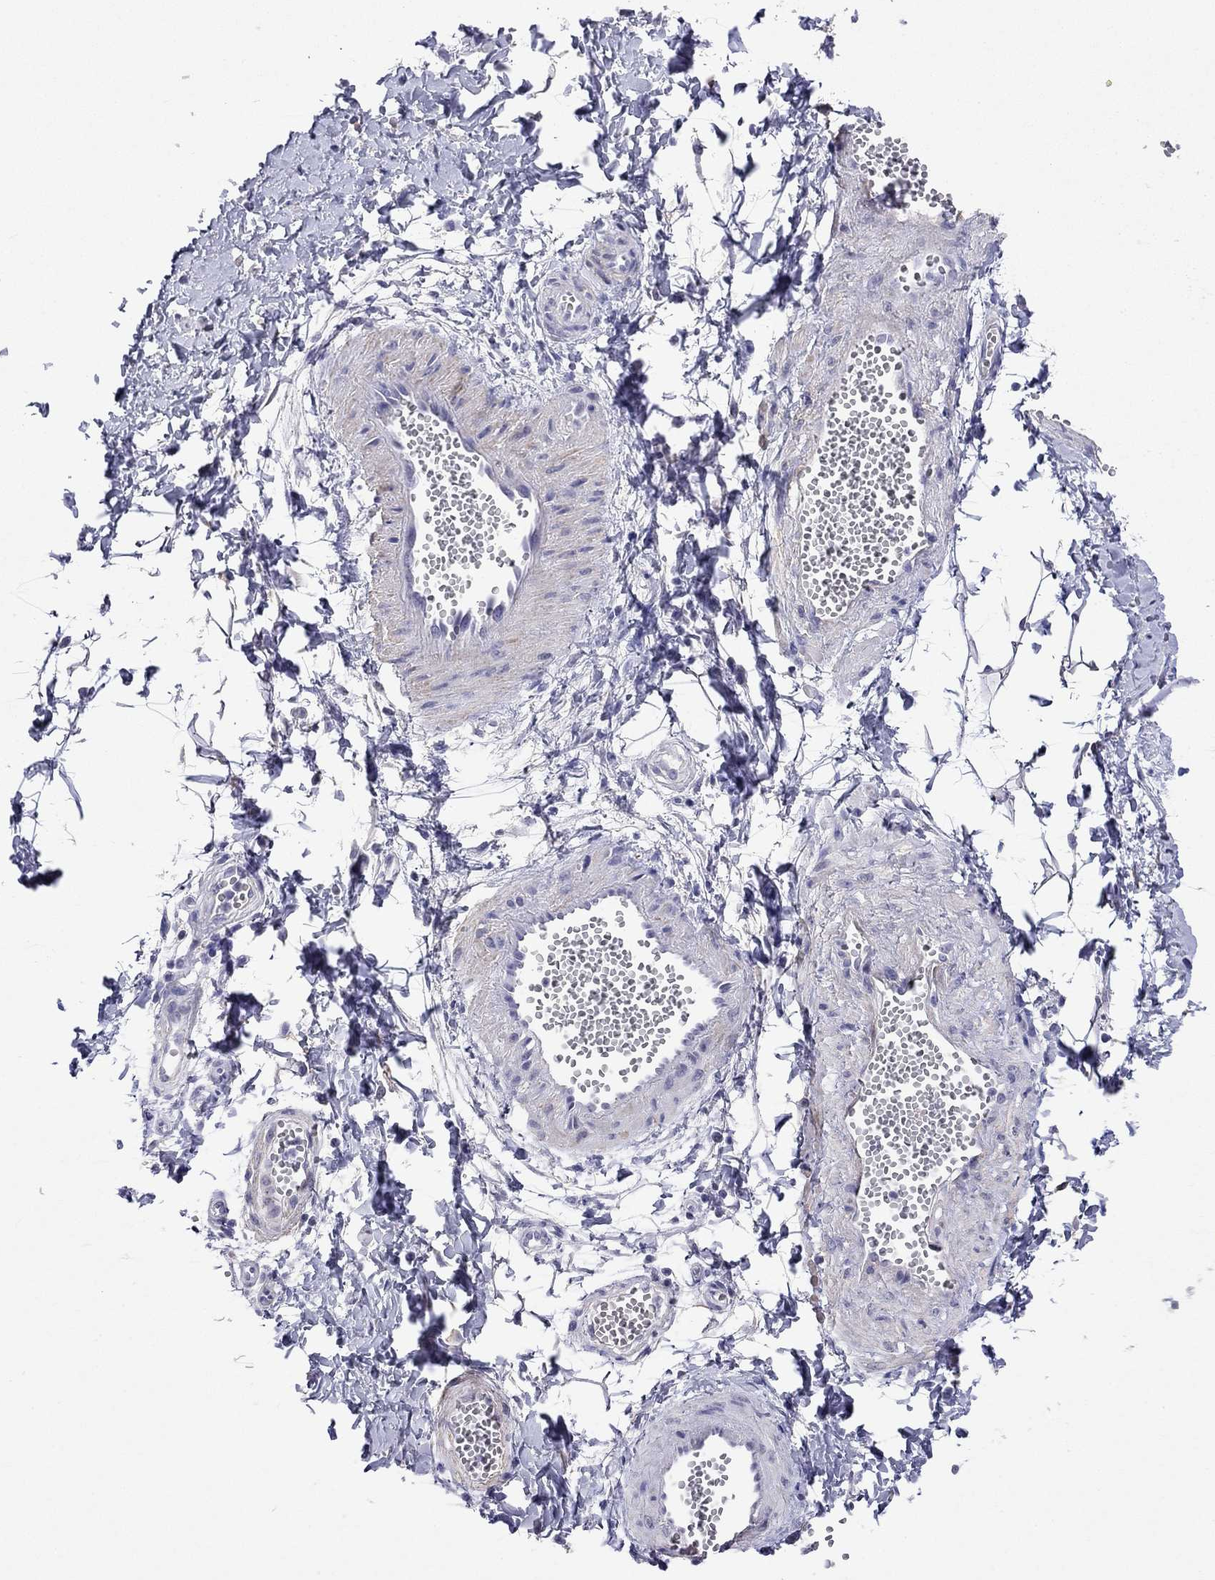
{"staining": {"intensity": "negative", "quantity": "none", "location": "none"}, "tissue": "adipose tissue", "cell_type": "Adipocytes", "image_type": "normal", "snomed": [{"axis": "morphology", "description": "Normal tissue, NOS"}, {"axis": "topography", "description": "Smooth muscle"}, {"axis": "topography", "description": "Peripheral nerve tissue"}], "caption": "There is no significant staining in adipocytes of adipose tissue. (Stains: DAB (3,3'-diaminobenzidine) immunohistochemistry (IHC) with hematoxylin counter stain, Microscopy: brightfield microscopy at high magnification).", "gene": "MYMX", "patient": {"sex": "male", "age": 22}}